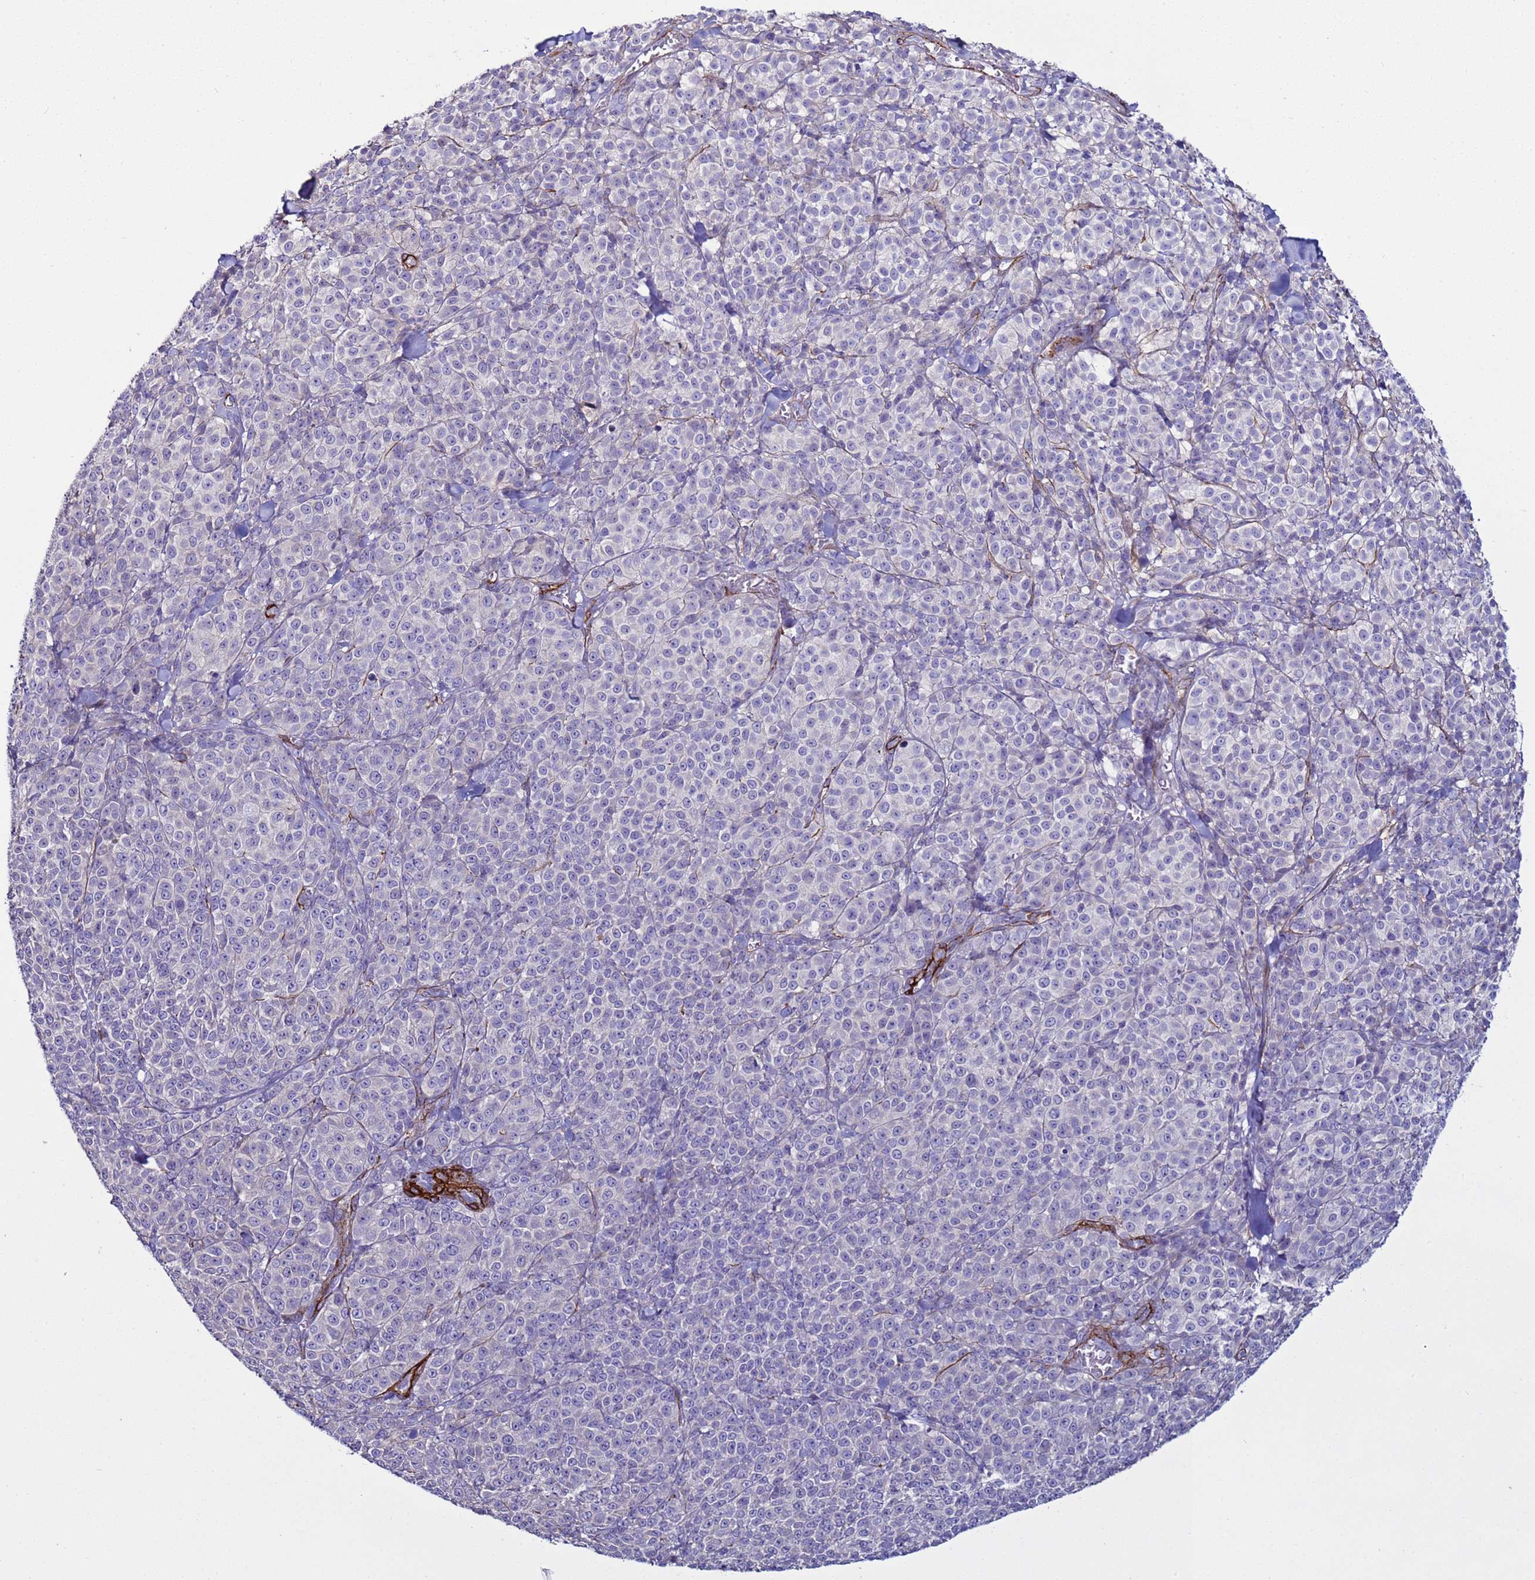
{"staining": {"intensity": "negative", "quantity": "none", "location": "none"}, "tissue": "melanoma", "cell_type": "Tumor cells", "image_type": "cancer", "snomed": [{"axis": "morphology", "description": "Normal tissue, NOS"}, {"axis": "morphology", "description": "Malignant melanoma, NOS"}, {"axis": "topography", "description": "Skin"}], "caption": "IHC of melanoma reveals no expression in tumor cells. (Immunohistochemistry, brightfield microscopy, high magnification).", "gene": "RABL2B", "patient": {"sex": "female", "age": 34}}